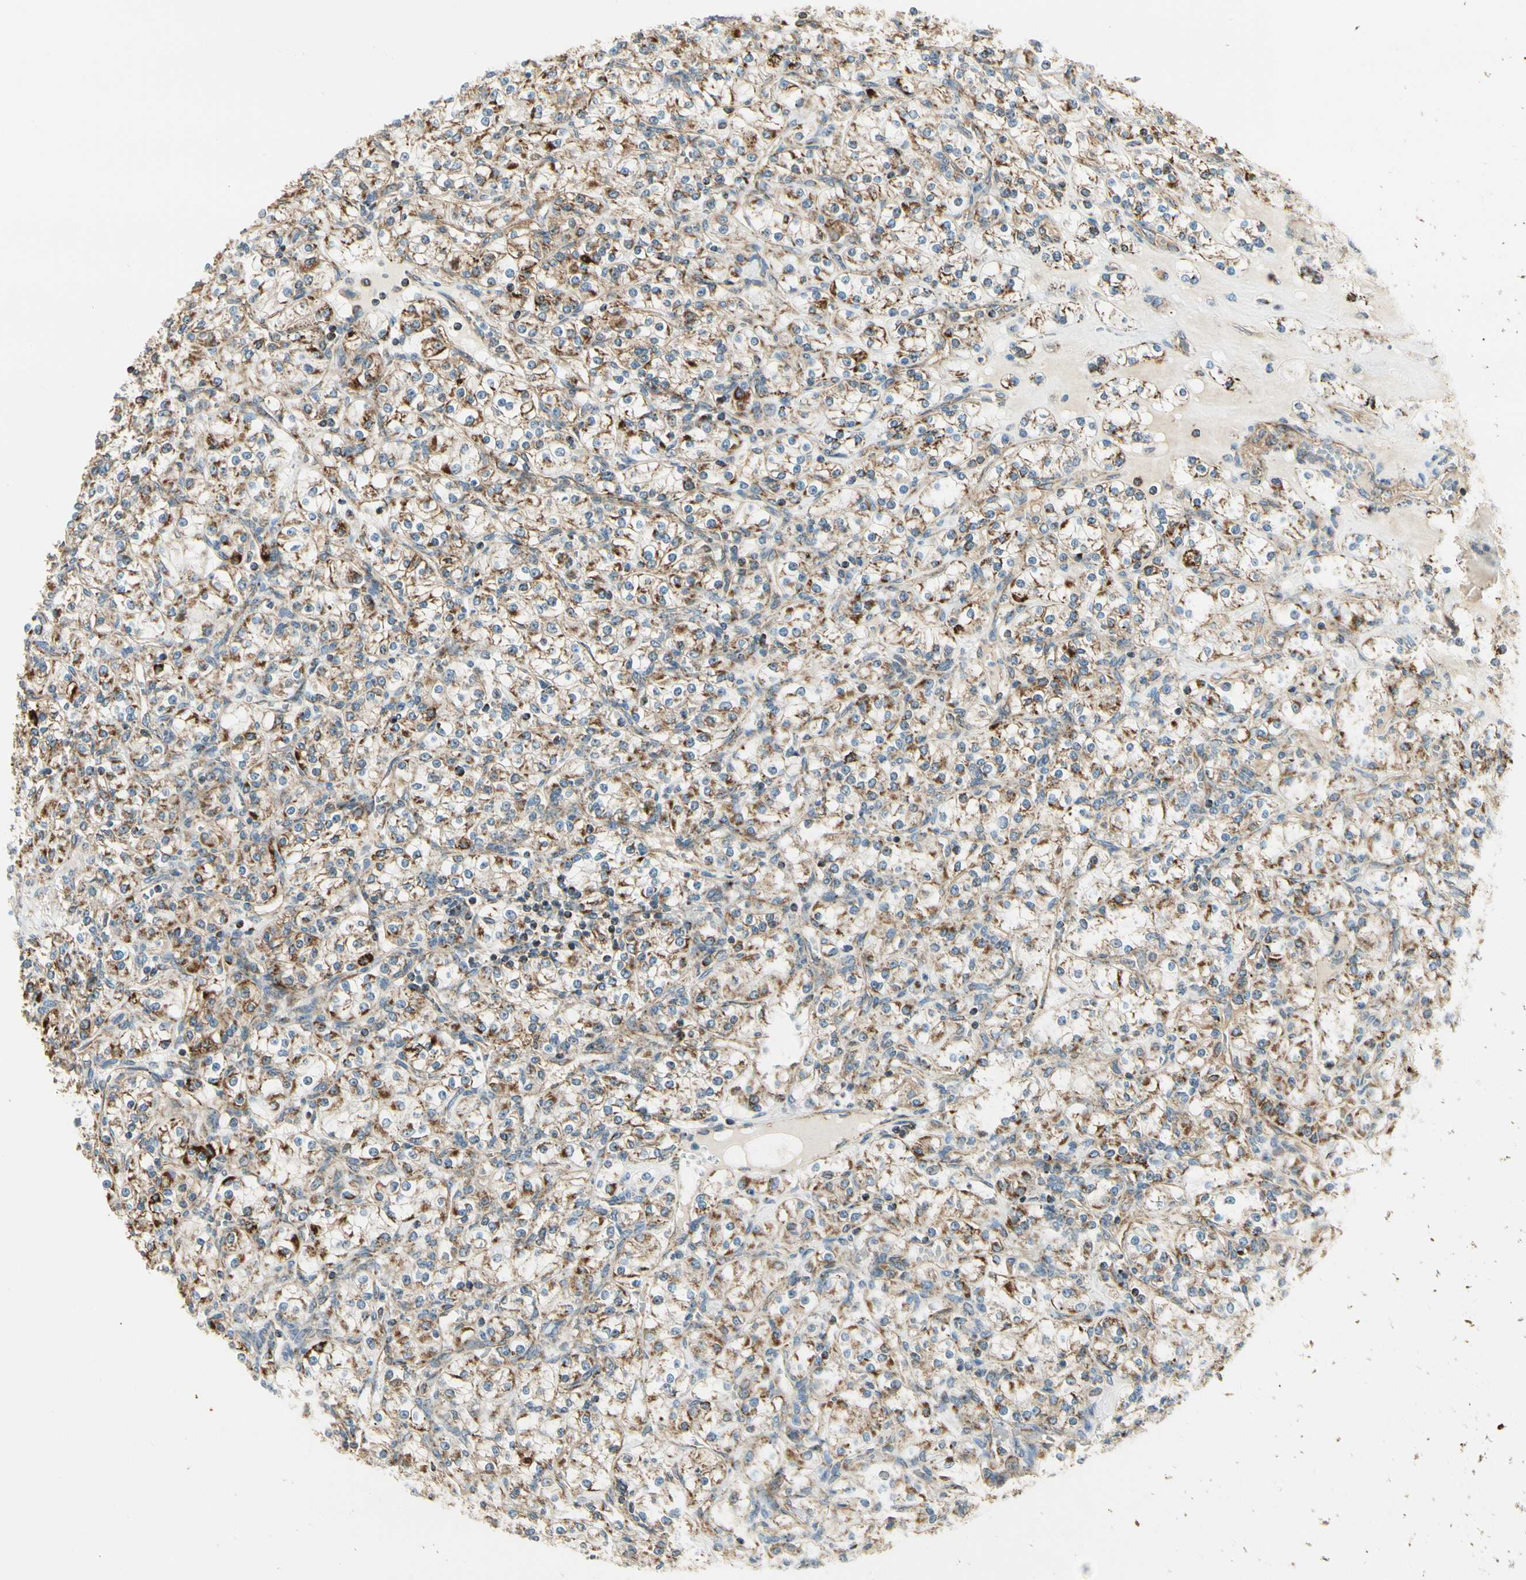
{"staining": {"intensity": "moderate", "quantity": "25%-75%", "location": "cytoplasmic/membranous"}, "tissue": "renal cancer", "cell_type": "Tumor cells", "image_type": "cancer", "snomed": [{"axis": "morphology", "description": "Adenocarcinoma, NOS"}, {"axis": "topography", "description": "Kidney"}], "caption": "Tumor cells reveal medium levels of moderate cytoplasmic/membranous expression in approximately 25%-75% of cells in renal adenocarcinoma.", "gene": "EPHB3", "patient": {"sex": "male", "age": 77}}